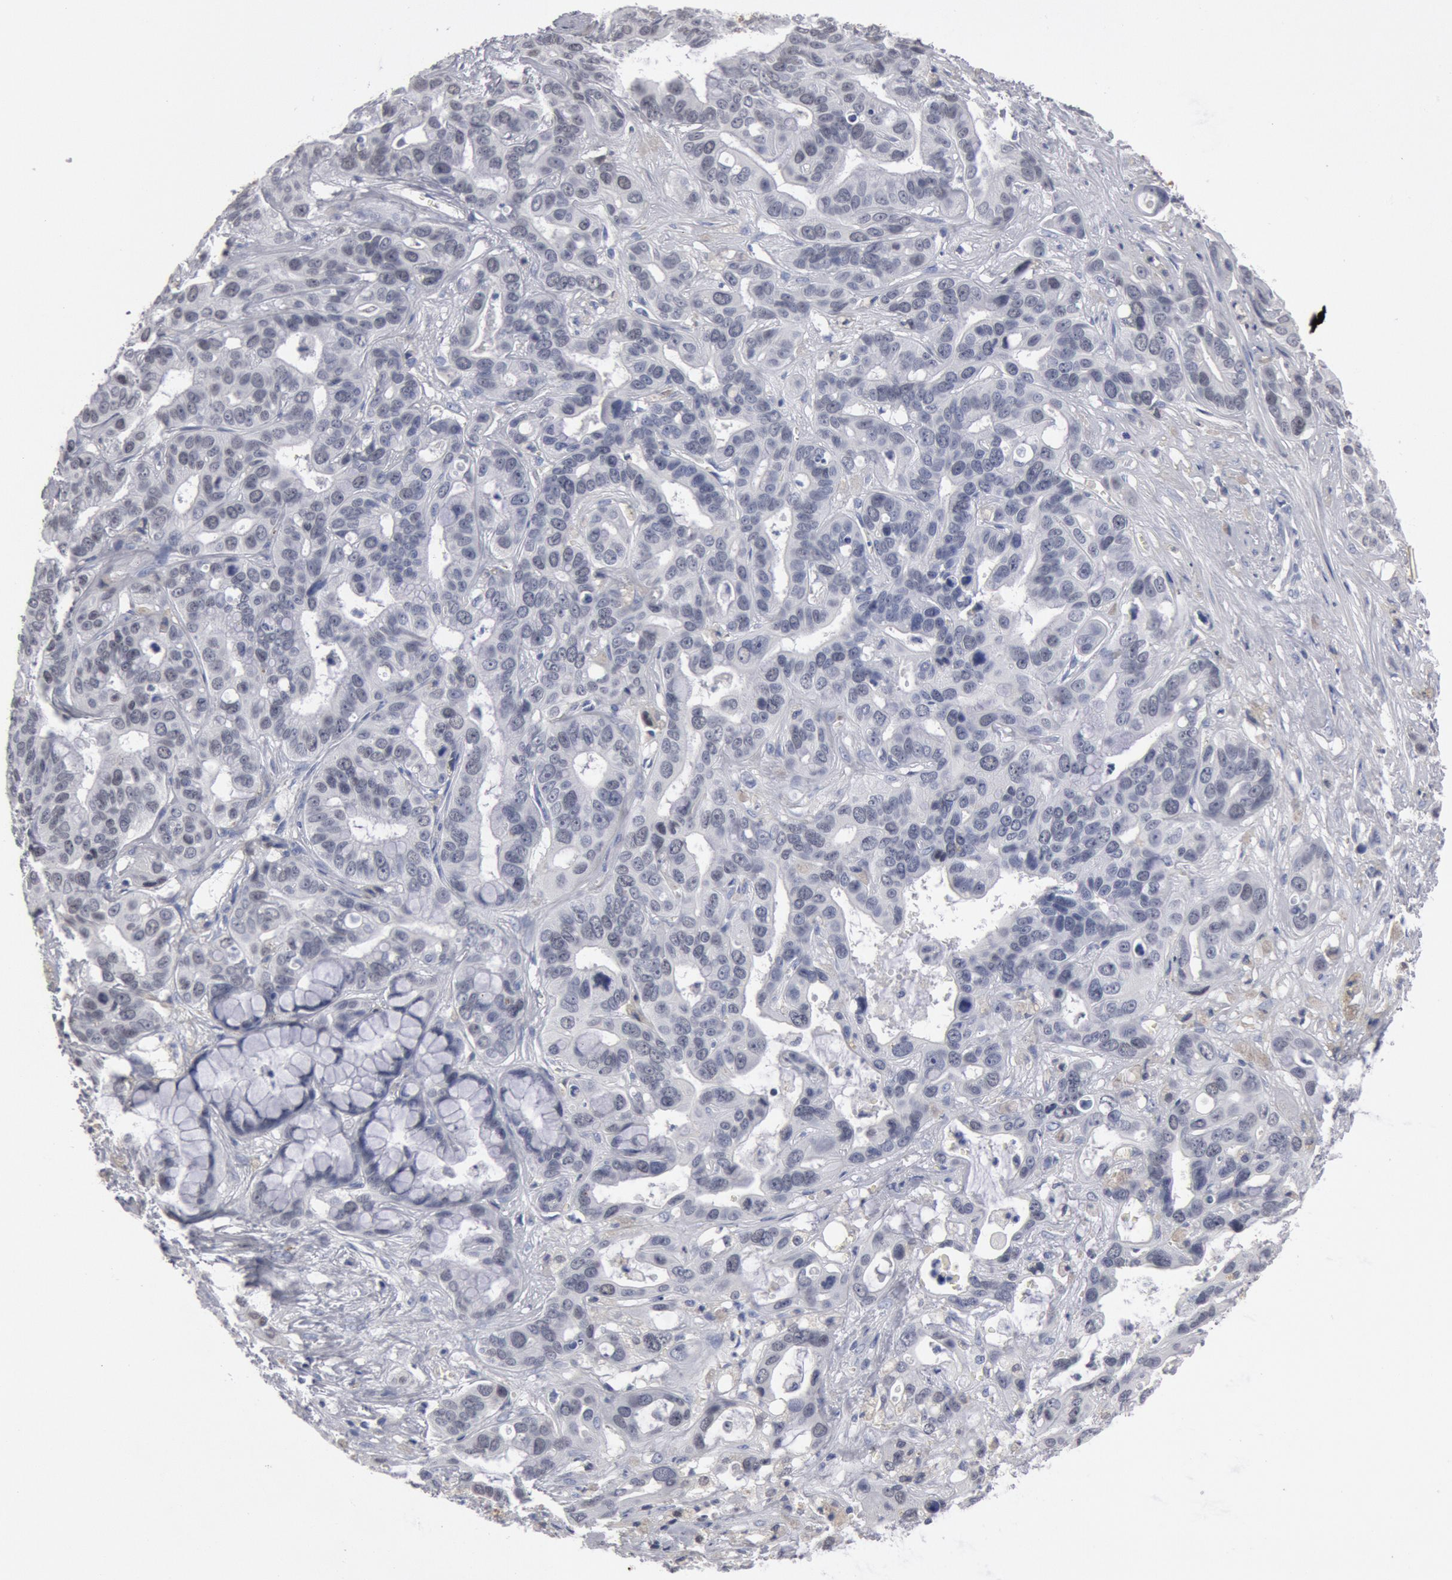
{"staining": {"intensity": "negative", "quantity": "none", "location": "none"}, "tissue": "liver cancer", "cell_type": "Tumor cells", "image_type": "cancer", "snomed": [{"axis": "morphology", "description": "Cholangiocarcinoma"}, {"axis": "topography", "description": "Liver"}], "caption": "Tumor cells show no significant protein staining in liver cancer.", "gene": "FOXA2", "patient": {"sex": "female", "age": 65}}